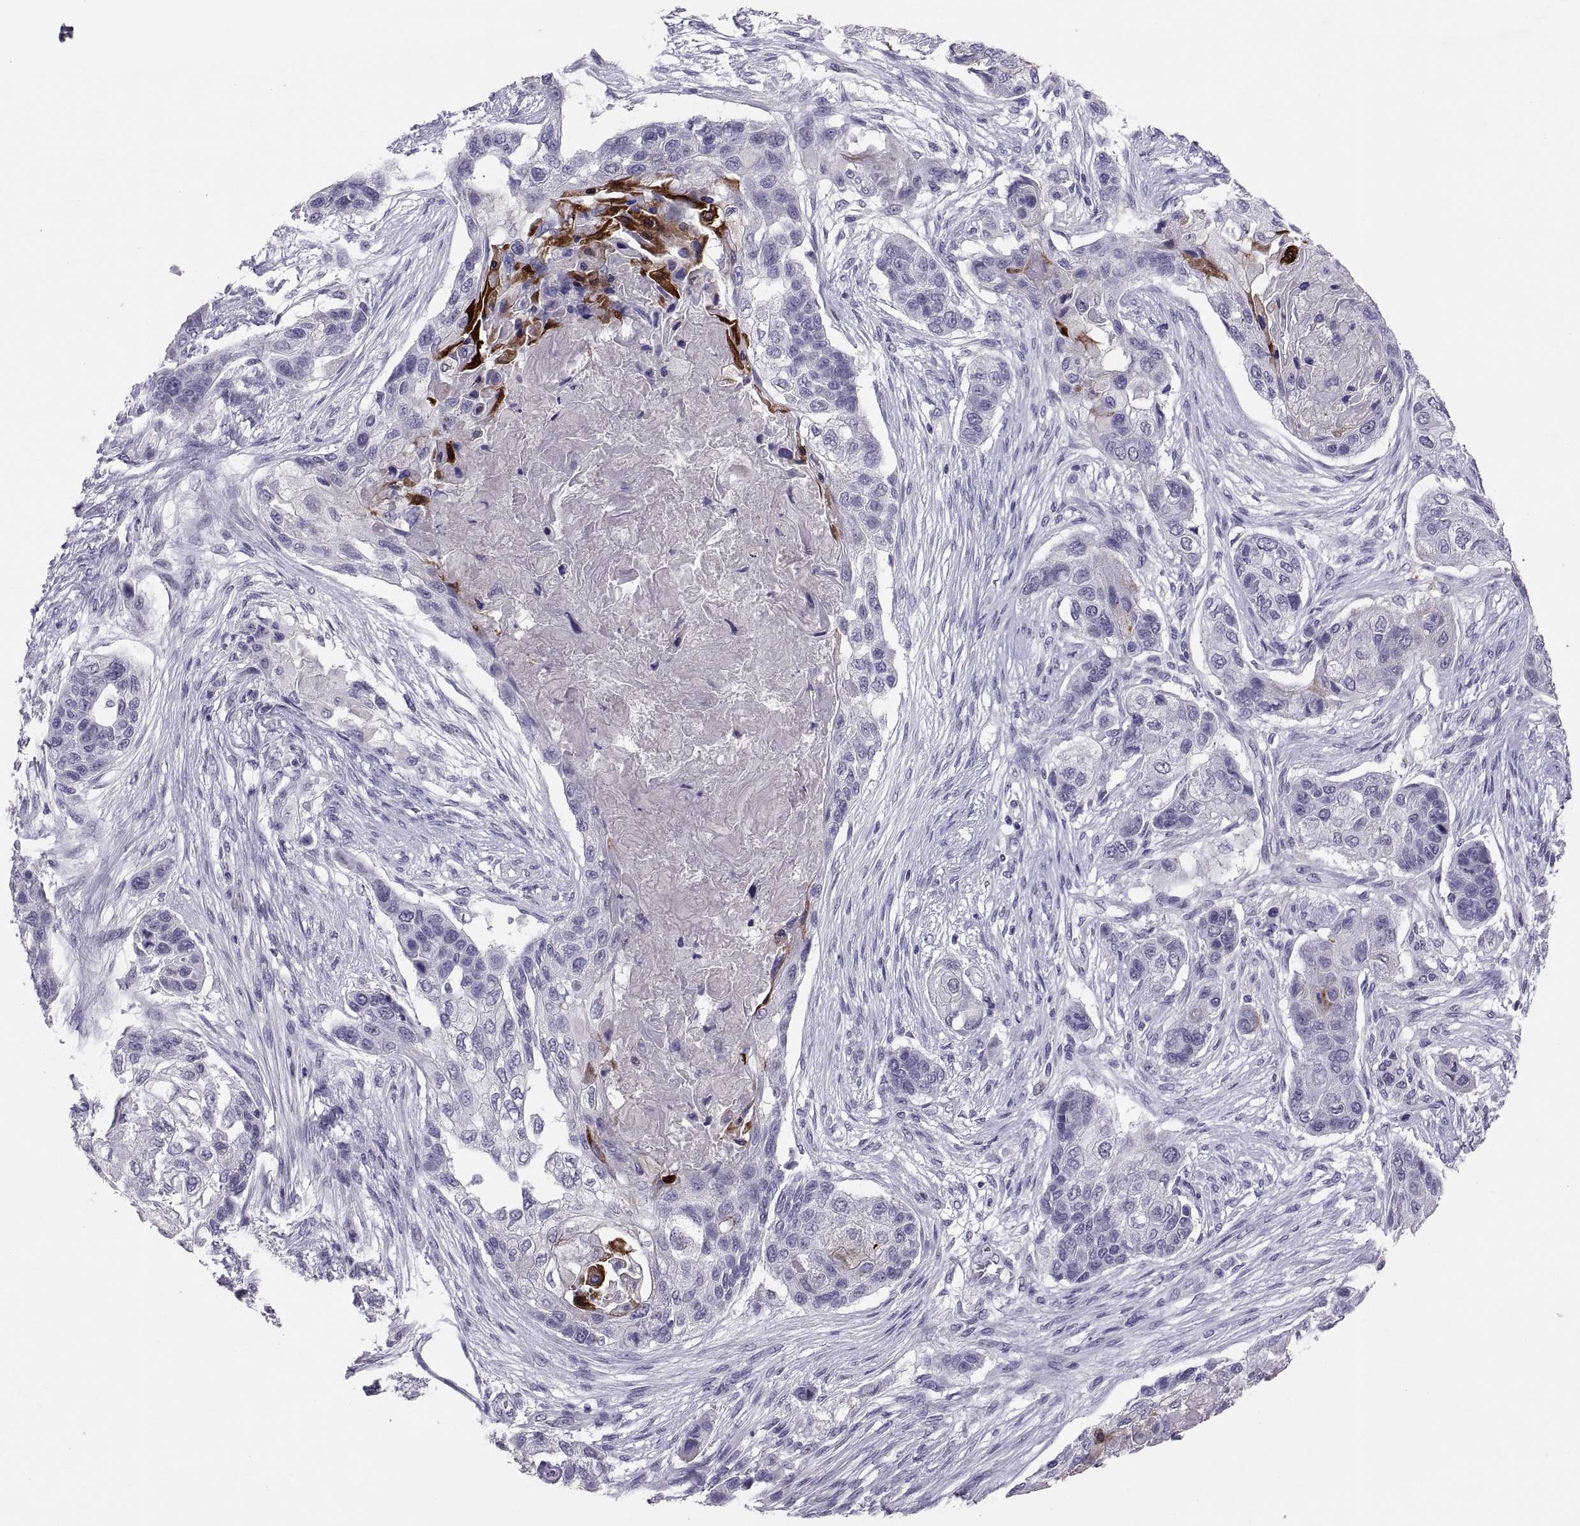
{"staining": {"intensity": "strong", "quantity": "<25%", "location": "cytoplasmic/membranous"}, "tissue": "lung cancer", "cell_type": "Tumor cells", "image_type": "cancer", "snomed": [{"axis": "morphology", "description": "Squamous cell carcinoma, NOS"}, {"axis": "topography", "description": "Lung"}], "caption": "Lung cancer (squamous cell carcinoma) stained with a brown dye reveals strong cytoplasmic/membranous positive expression in approximately <25% of tumor cells.", "gene": "PTN", "patient": {"sex": "male", "age": 69}}